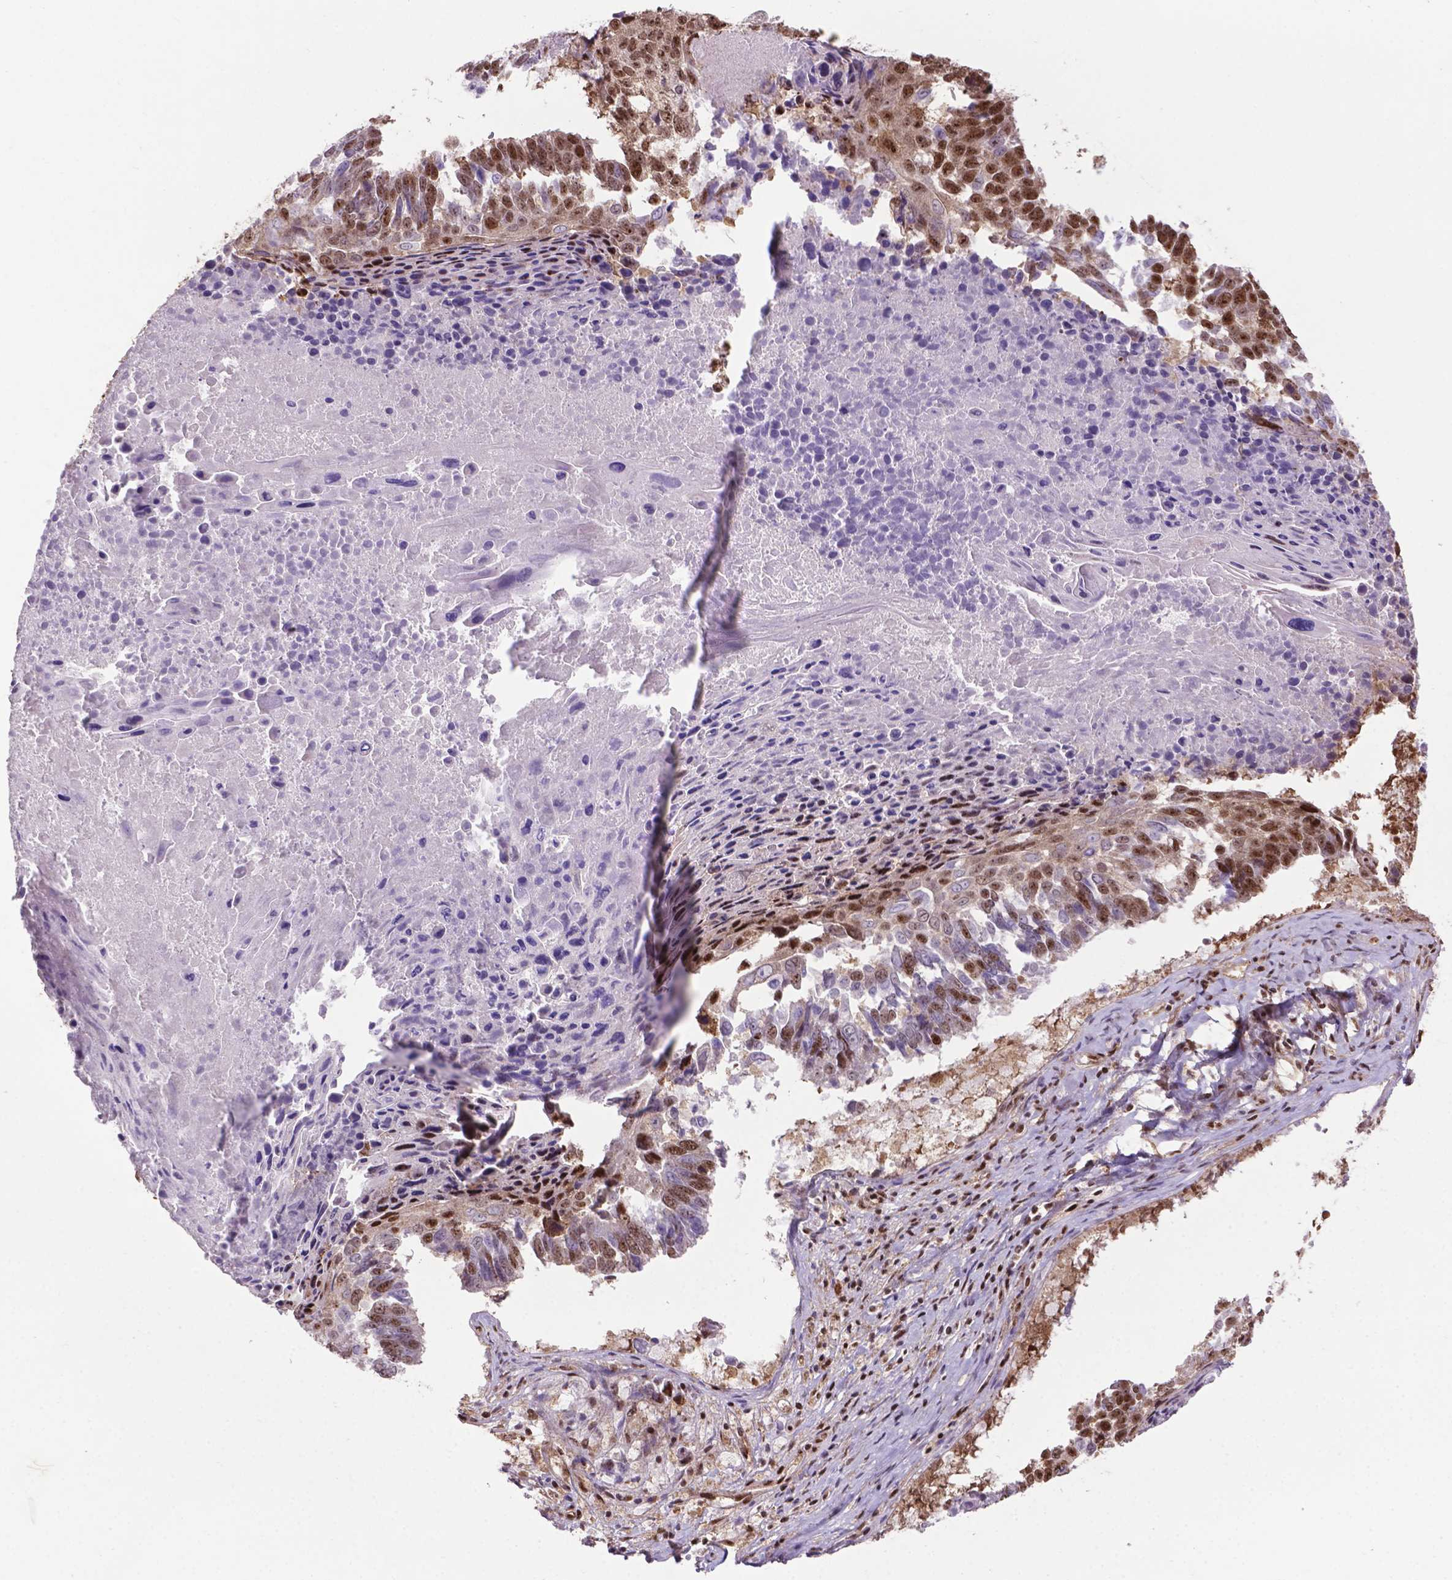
{"staining": {"intensity": "moderate", "quantity": ">75%", "location": "nuclear"}, "tissue": "lung cancer", "cell_type": "Tumor cells", "image_type": "cancer", "snomed": [{"axis": "morphology", "description": "Squamous cell carcinoma, NOS"}, {"axis": "topography", "description": "Lung"}], "caption": "This is a histology image of immunohistochemistry staining of lung cancer, which shows moderate staining in the nuclear of tumor cells.", "gene": "CSNK2A1", "patient": {"sex": "male", "age": 73}}